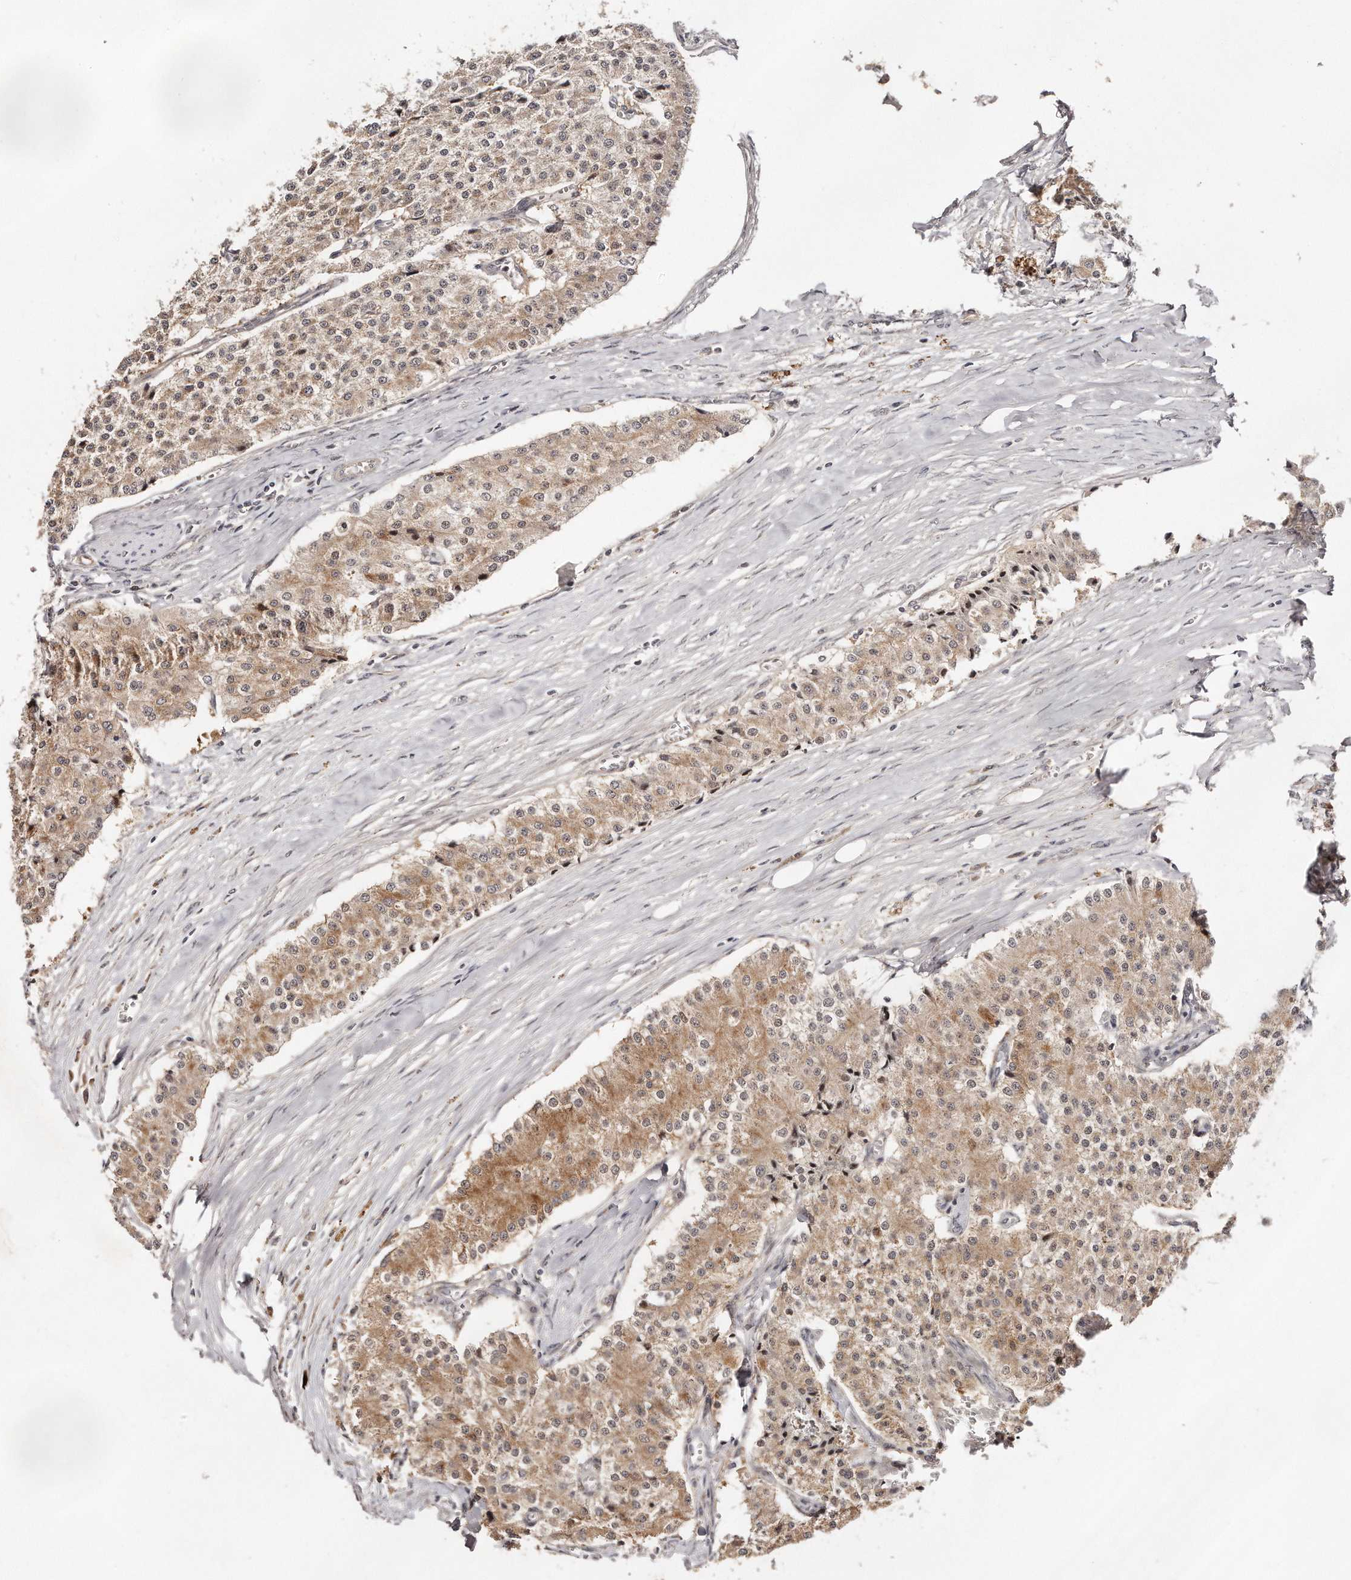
{"staining": {"intensity": "moderate", "quantity": ">75%", "location": "cytoplasmic/membranous,nuclear"}, "tissue": "carcinoid", "cell_type": "Tumor cells", "image_type": "cancer", "snomed": [{"axis": "morphology", "description": "Carcinoid, malignant, NOS"}, {"axis": "topography", "description": "Colon"}], "caption": "Tumor cells show moderate cytoplasmic/membranous and nuclear staining in about >75% of cells in malignant carcinoid.", "gene": "SOX4", "patient": {"sex": "female", "age": 52}}